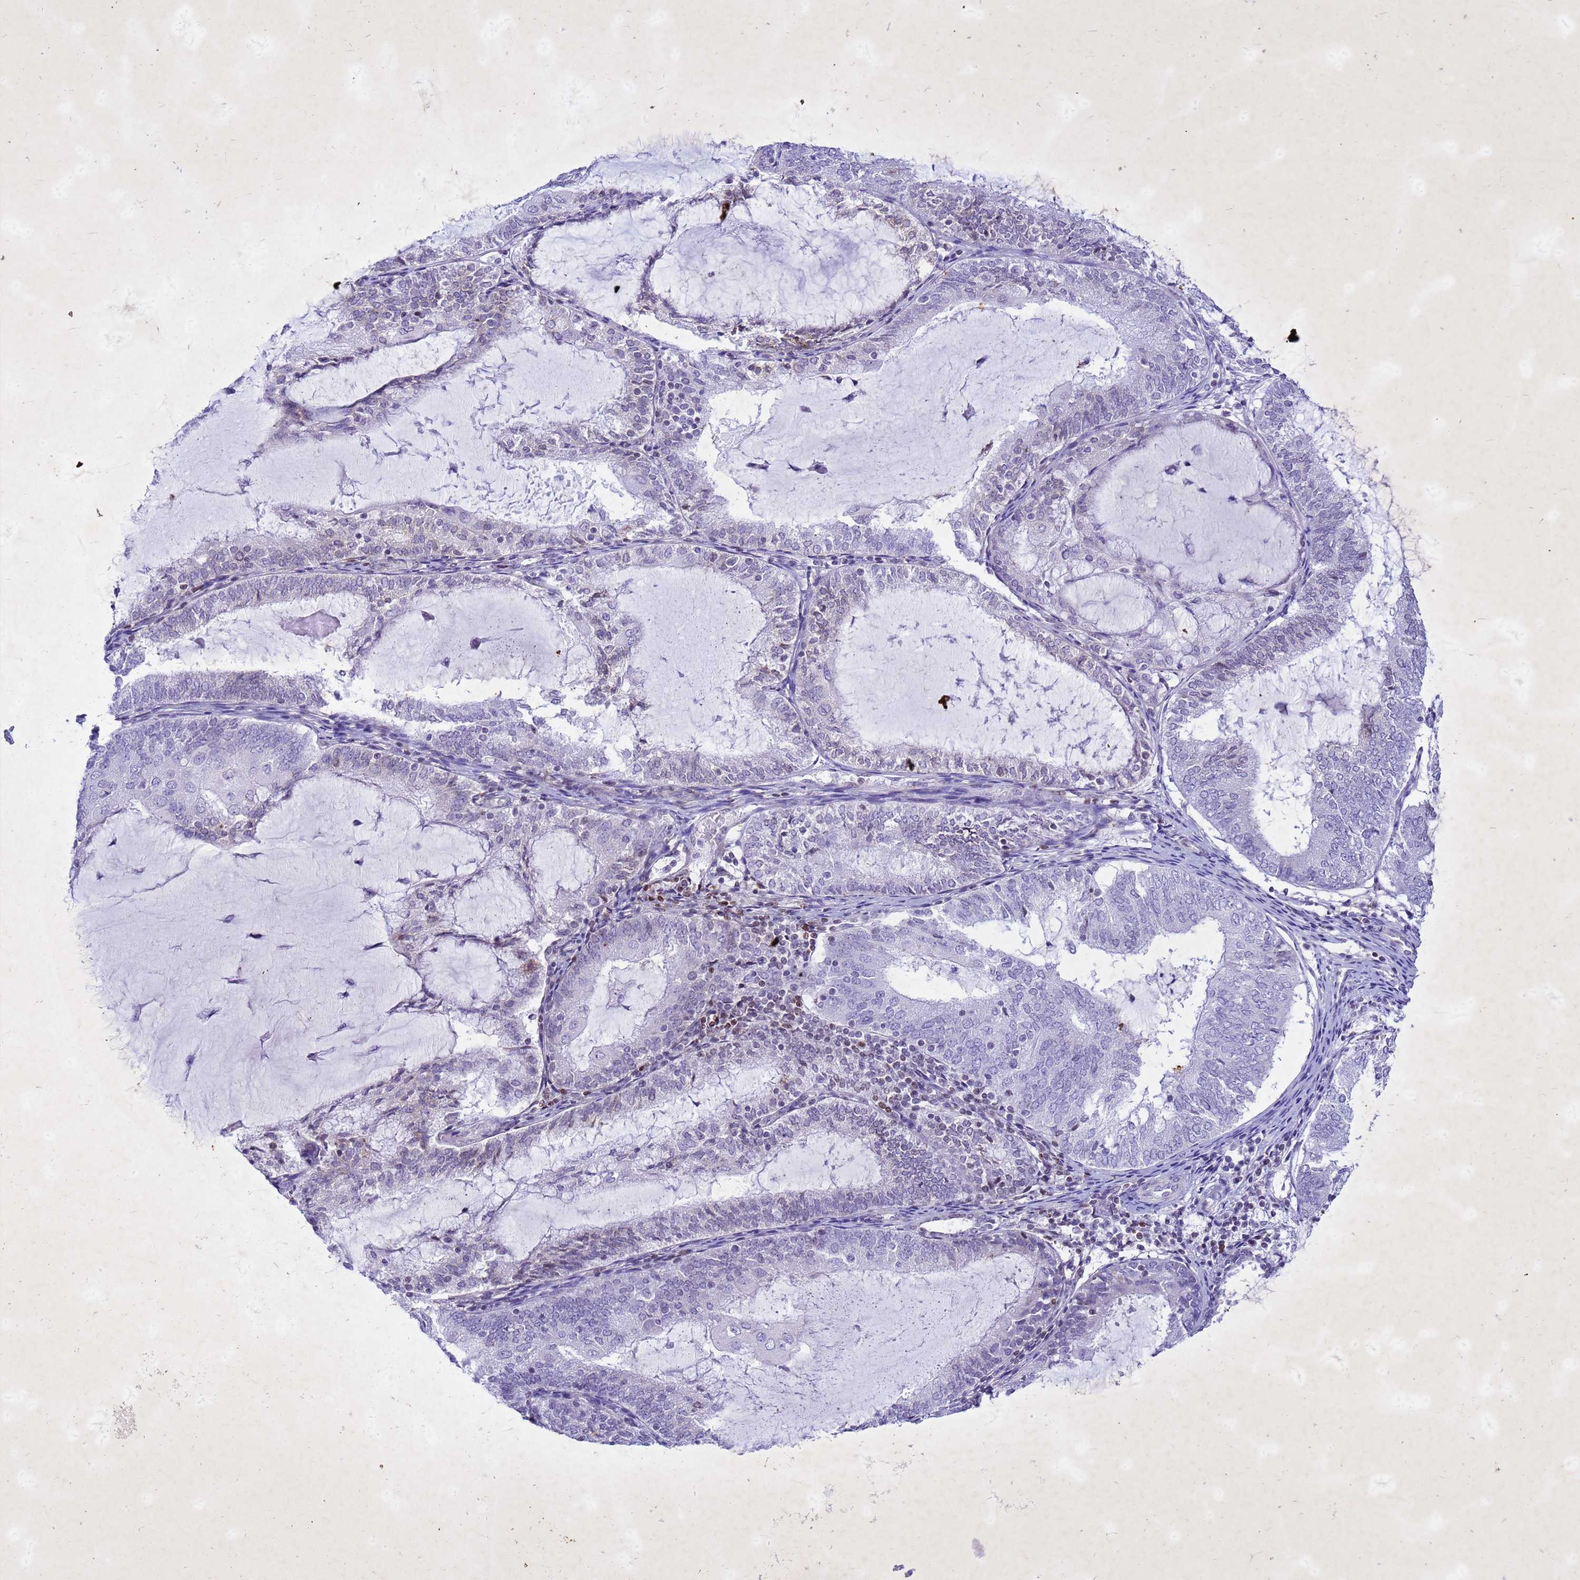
{"staining": {"intensity": "negative", "quantity": "none", "location": "none"}, "tissue": "endometrial cancer", "cell_type": "Tumor cells", "image_type": "cancer", "snomed": [{"axis": "morphology", "description": "Adenocarcinoma, NOS"}, {"axis": "topography", "description": "Endometrium"}], "caption": "Endometrial adenocarcinoma stained for a protein using immunohistochemistry (IHC) reveals no expression tumor cells.", "gene": "COPS9", "patient": {"sex": "female", "age": 81}}